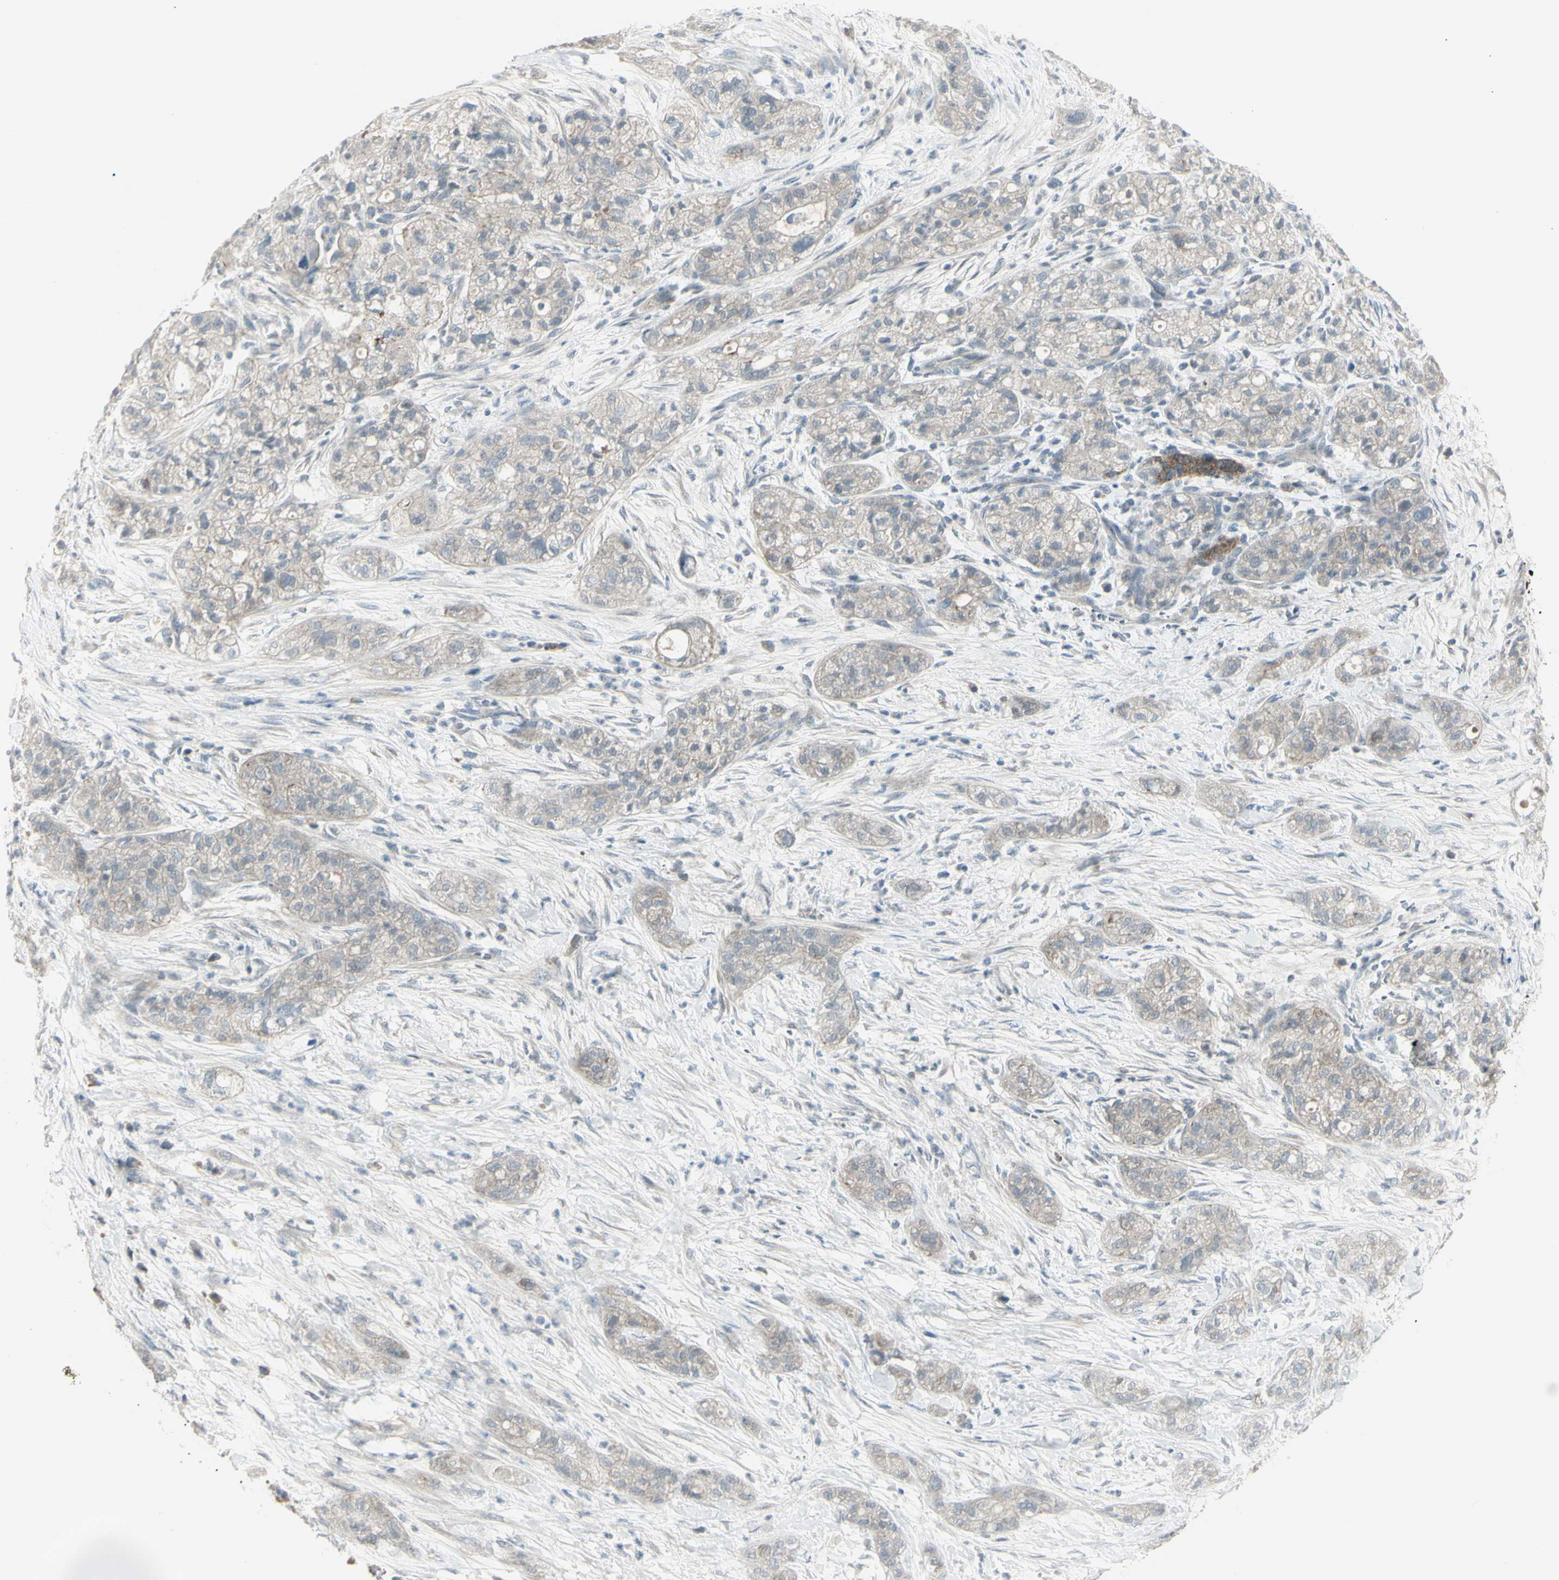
{"staining": {"intensity": "weak", "quantity": ">75%", "location": "cytoplasmic/membranous"}, "tissue": "pancreatic cancer", "cell_type": "Tumor cells", "image_type": "cancer", "snomed": [{"axis": "morphology", "description": "Adenocarcinoma, NOS"}, {"axis": "topography", "description": "Pancreas"}], "caption": "Immunohistochemical staining of human adenocarcinoma (pancreatic) reveals low levels of weak cytoplasmic/membranous staining in about >75% of tumor cells.", "gene": "SH3GL2", "patient": {"sex": "female", "age": 78}}